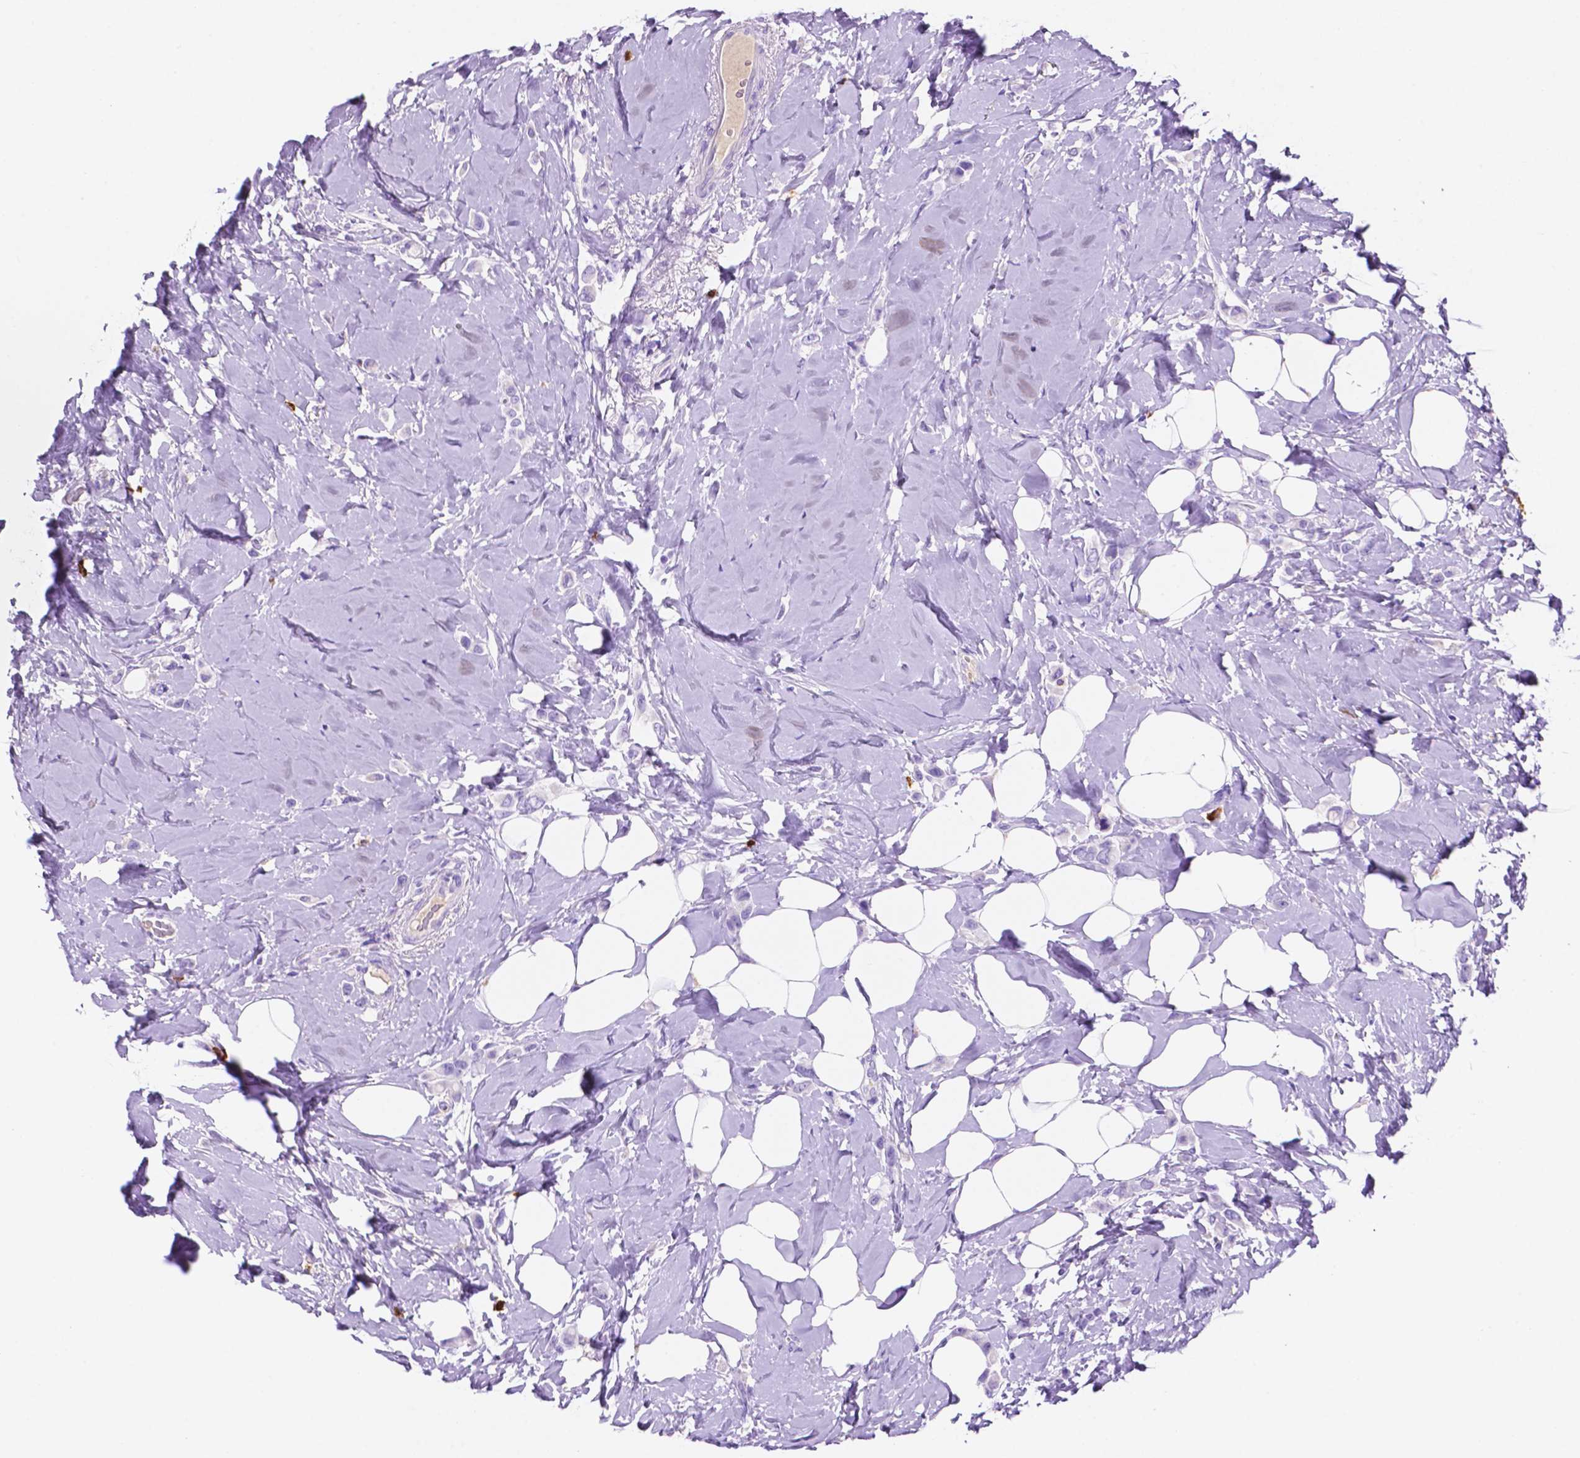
{"staining": {"intensity": "negative", "quantity": "none", "location": "none"}, "tissue": "breast cancer", "cell_type": "Tumor cells", "image_type": "cancer", "snomed": [{"axis": "morphology", "description": "Lobular carcinoma"}, {"axis": "topography", "description": "Breast"}], "caption": "Photomicrograph shows no protein positivity in tumor cells of breast cancer tissue. (DAB (3,3'-diaminobenzidine) immunohistochemistry, high magnification).", "gene": "FOXB2", "patient": {"sex": "female", "age": 66}}